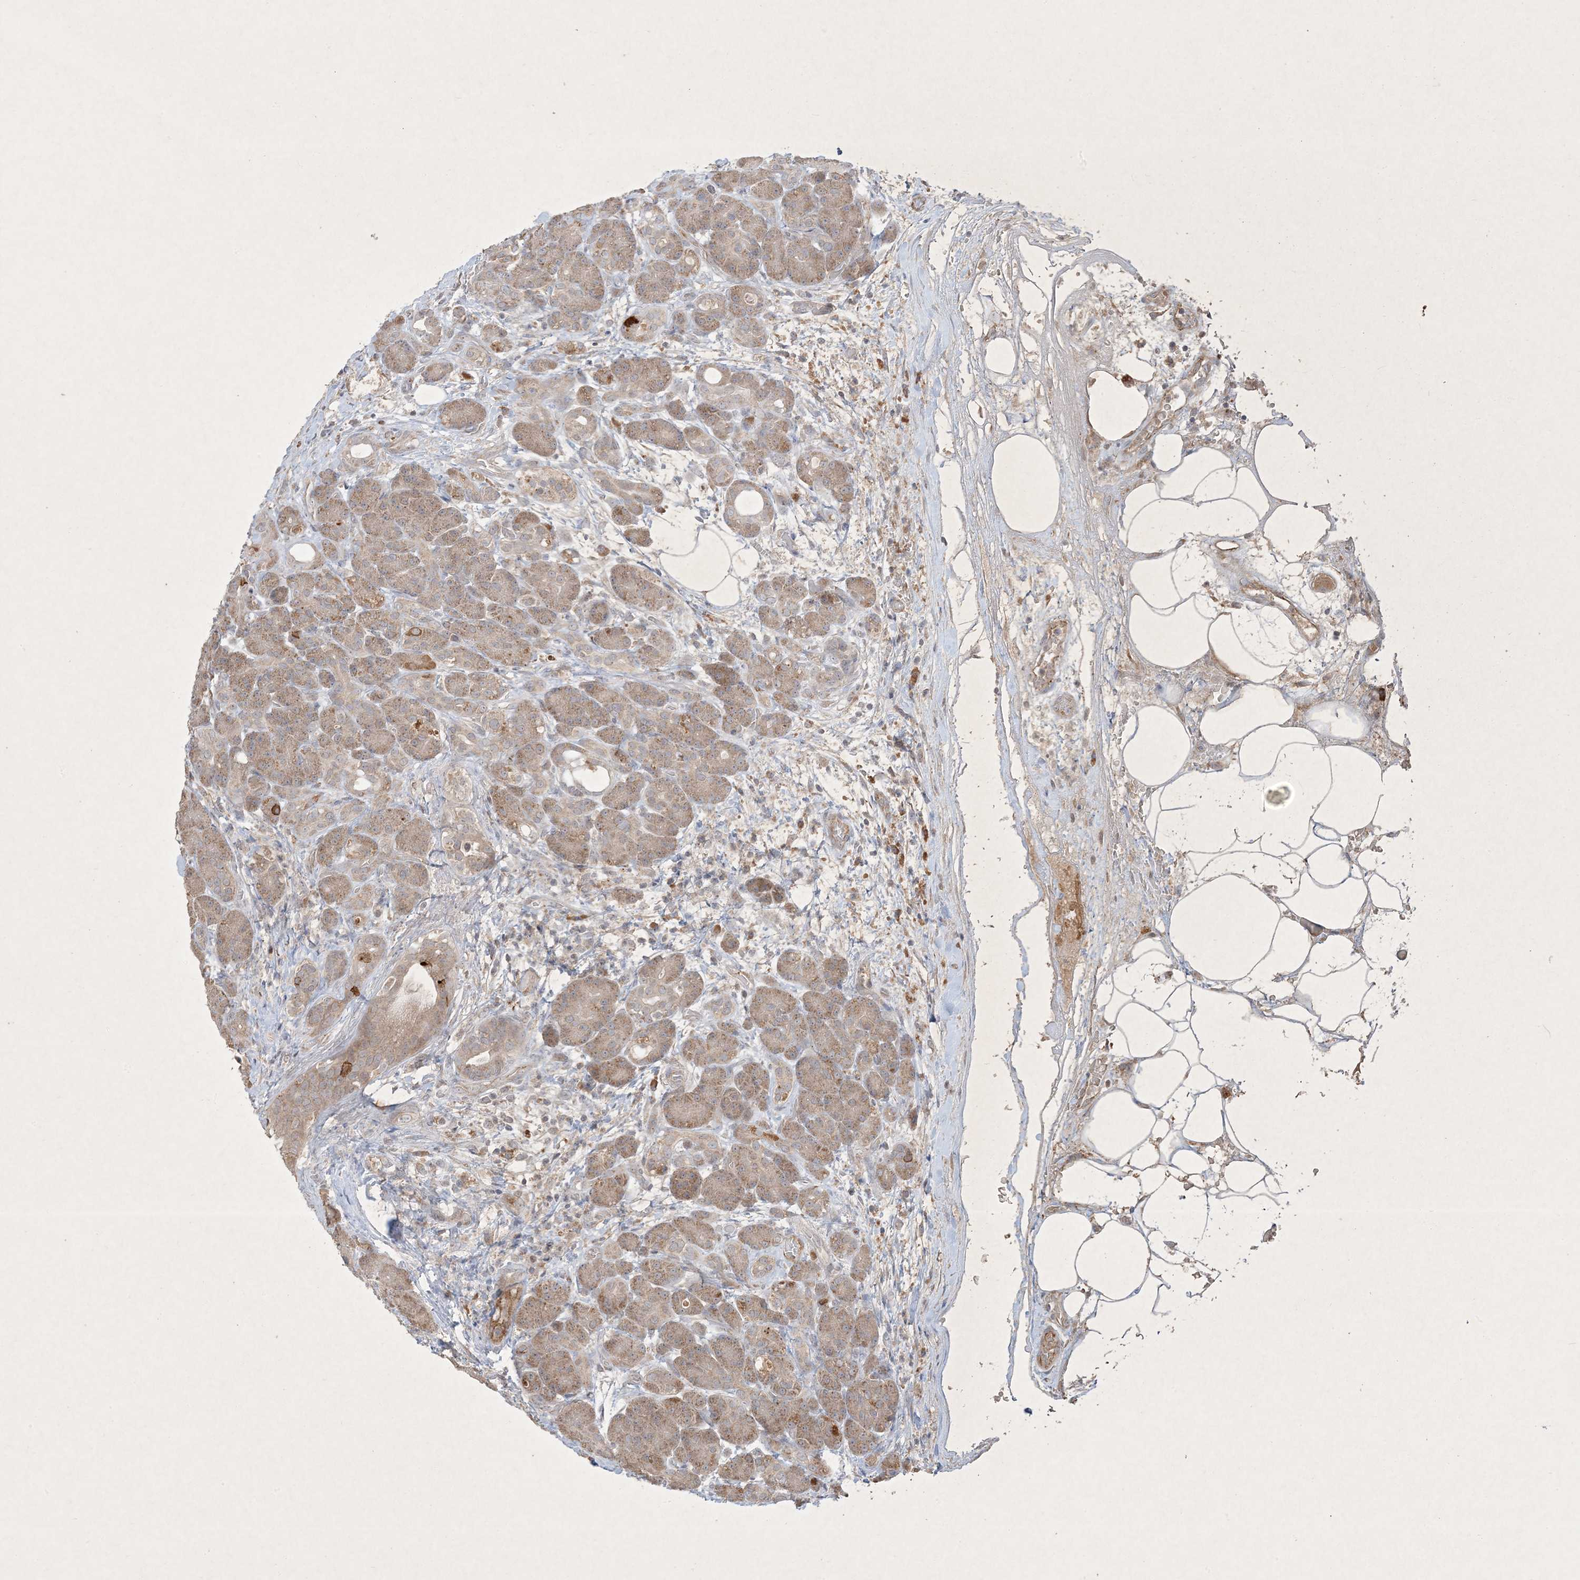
{"staining": {"intensity": "moderate", "quantity": ">75%", "location": "cytoplasmic/membranous"}, "tissue": "pancreas", "cell_type": "Exocrine glandular cells", "image_type": "normal", "snomed": [{"axis": "morphology", "description": "Normal tissue, NOS"}, {"axis": "topography", "description": "Pancreas"}], "caption": "DAB immunohistochemical staining of unremarkable human pancreas reveals moderate cytoplasmic/membranous protein positivity in approximately >75% of exocrine glandular cells.", "gene": "PRSS36", "patient": {"sex": "male", "age": 63}}